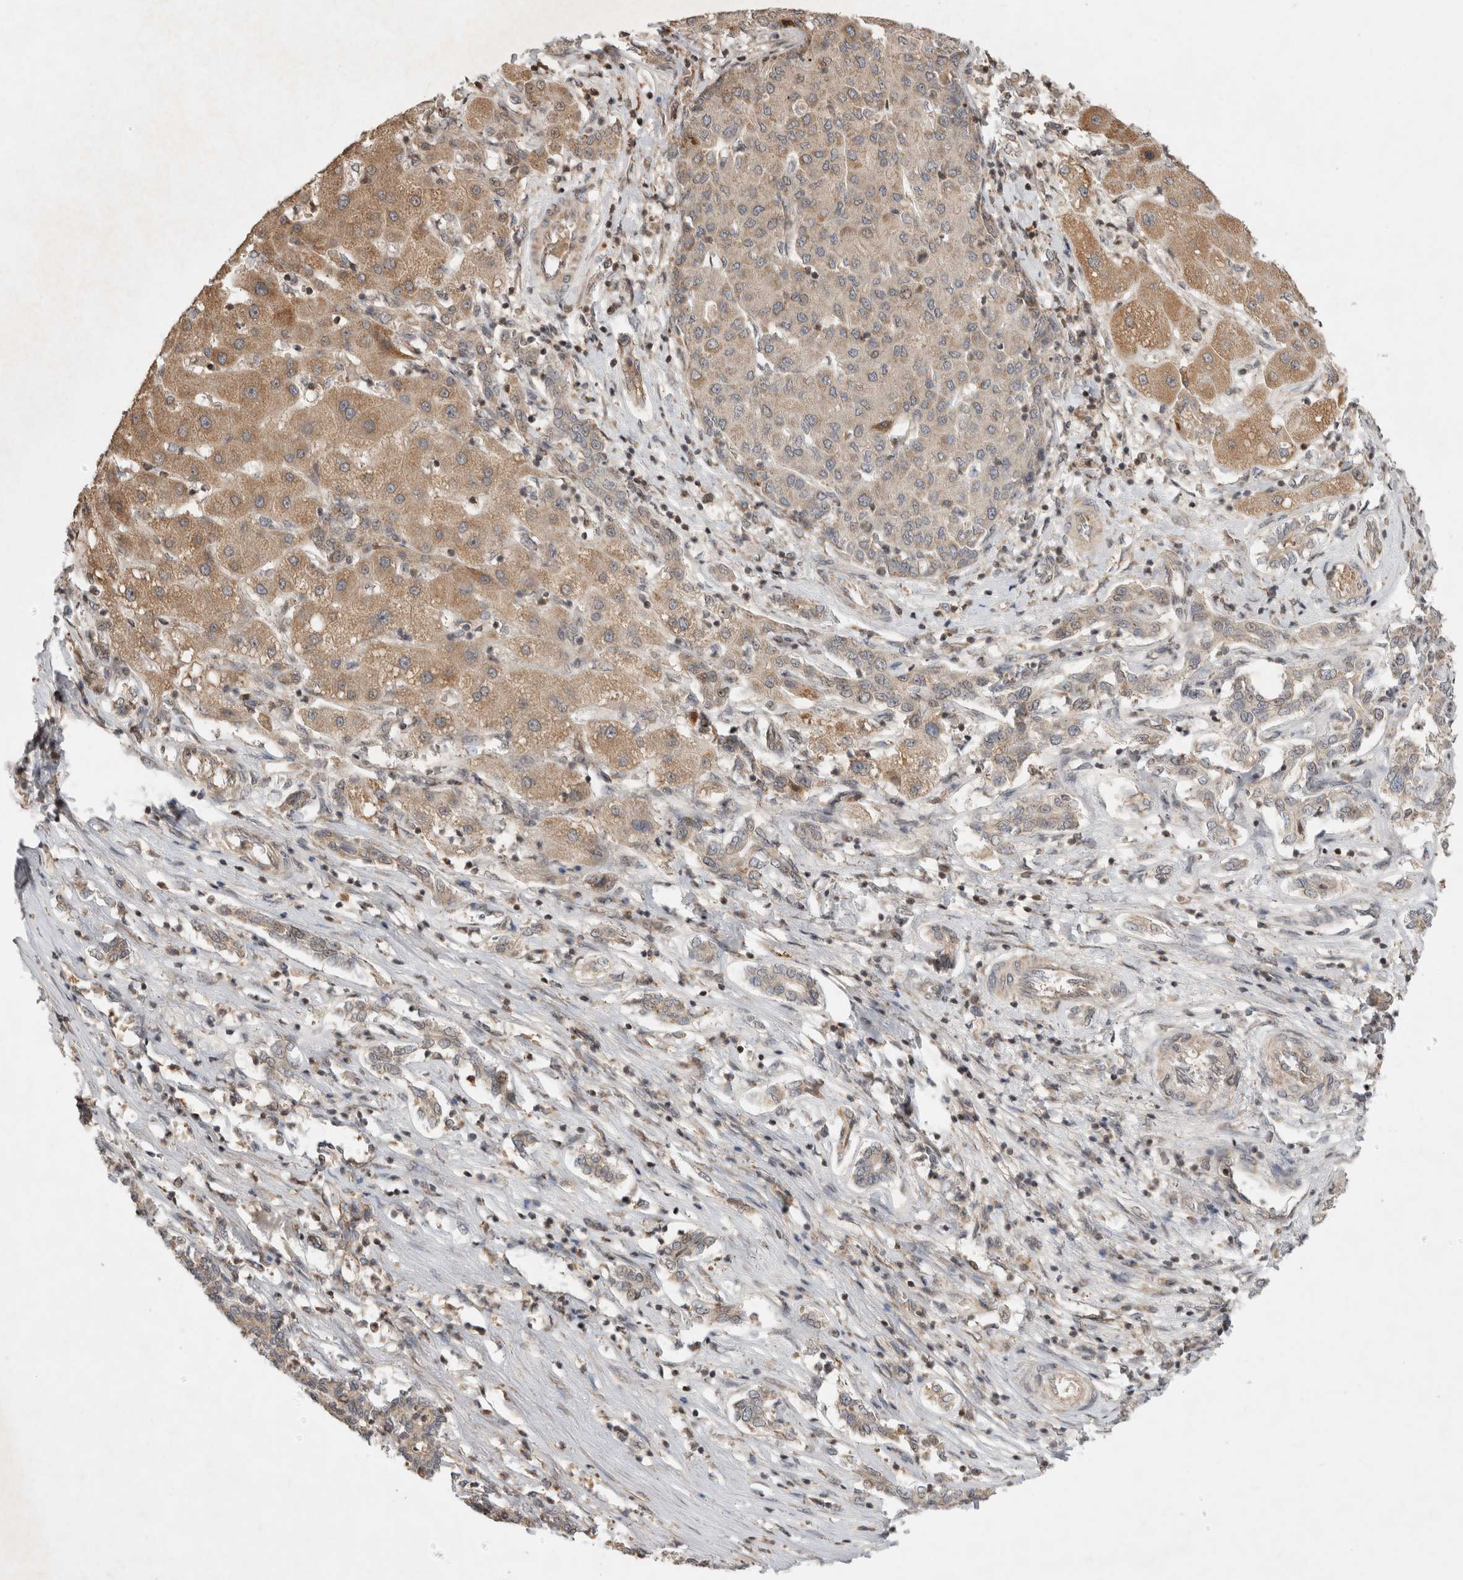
{"staining": {"intensity": "weak", "quantity": ">75%", "location": "cytoplasmic/membranous"}, "tissue": "liver cancer", "cell_type": "Tumor cells", "image_type": "cancer", "snomed": [{"axis": "morphology", "description": "Carcinoma, Hepatocellular, NOS"}, {"axis": "topography", "description": "Liver"}], "caption": "Human liver cancer stained with a brown dye displays weak cytoplasmic/membranous positive positivity in approximately >75% of tumor cells.", "gene": "EIF2AK1", "patient": {"sex": "male", "age": 65}}